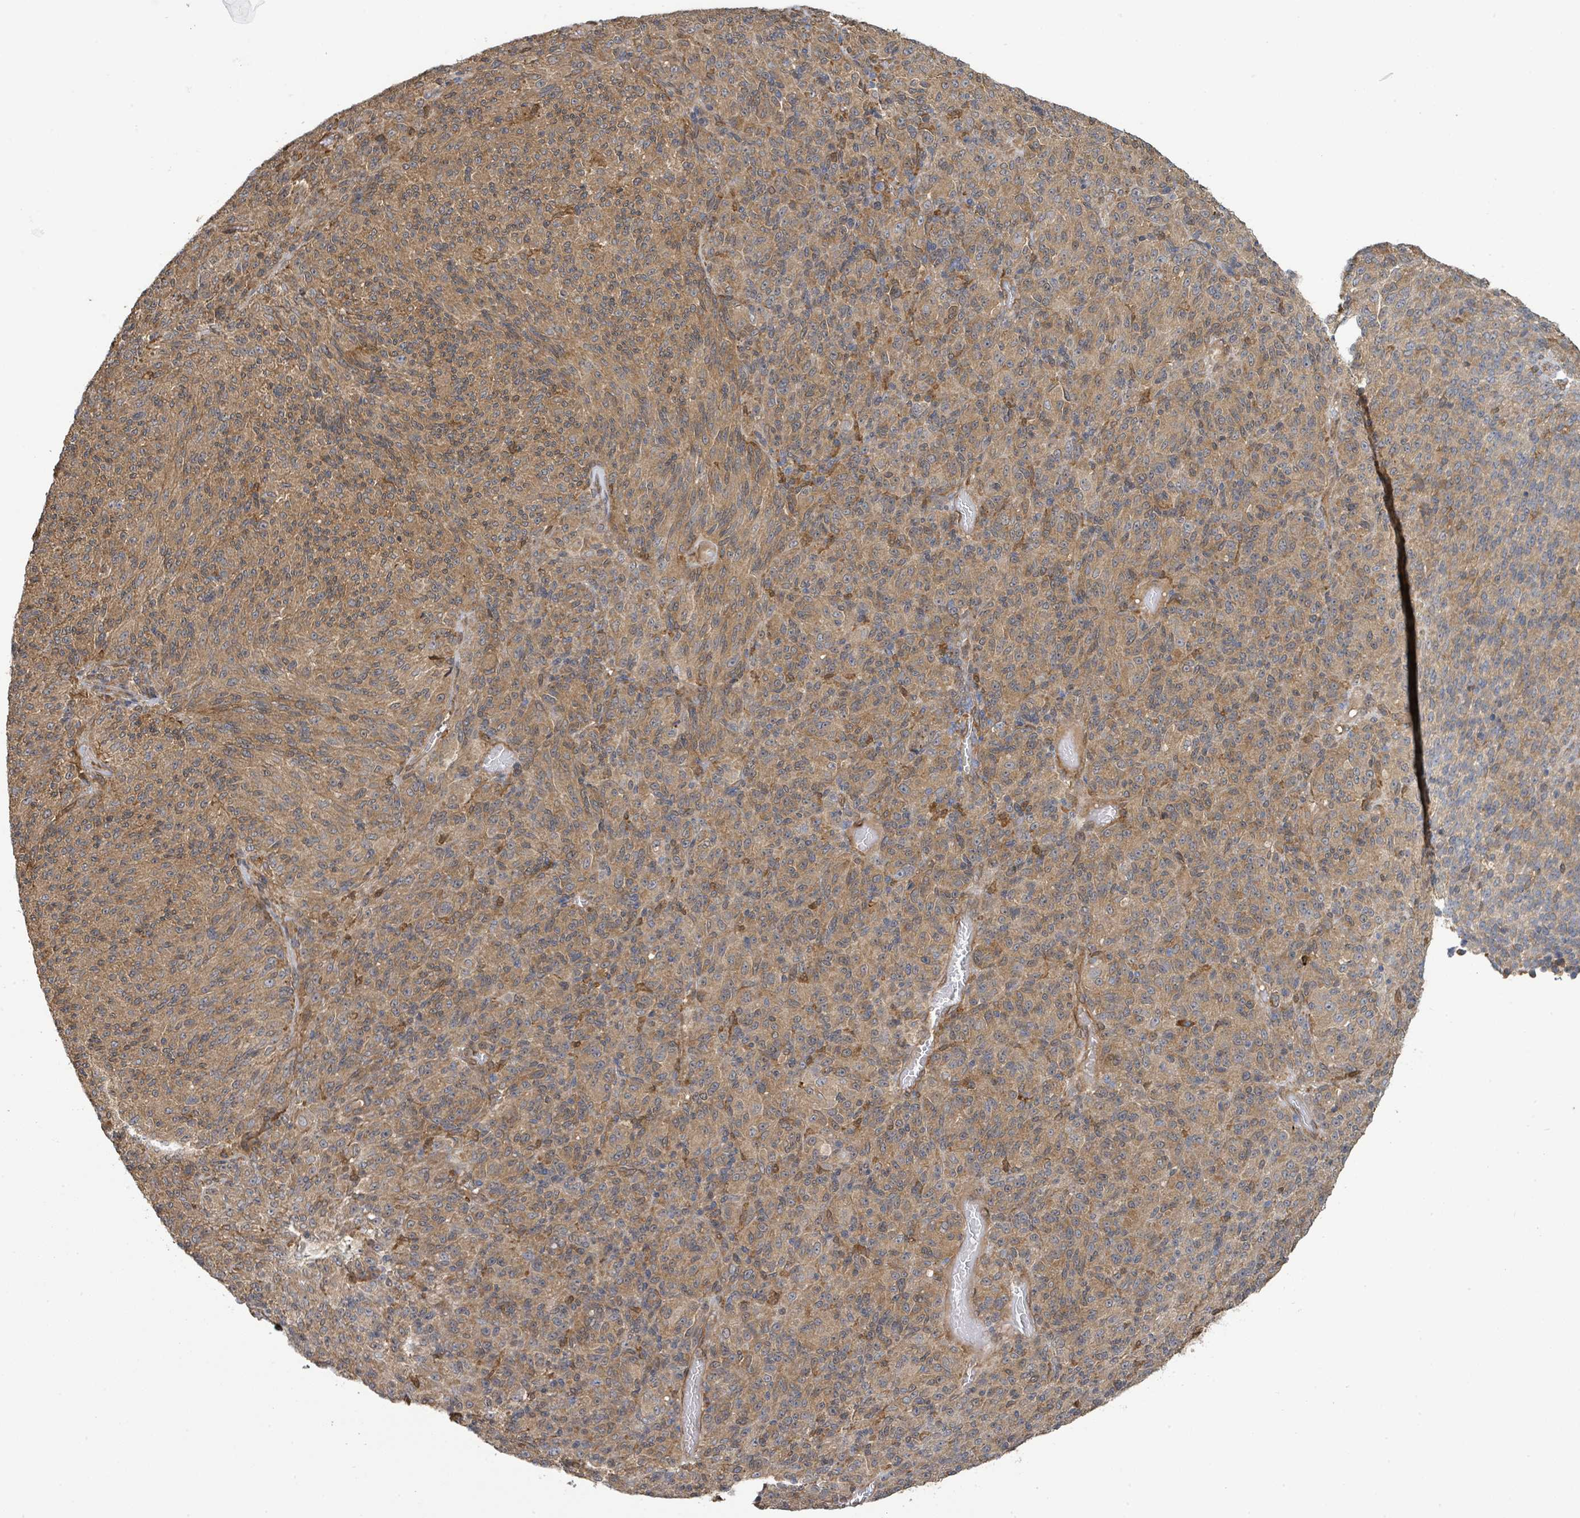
{"staining": {"intensity": "moderate", "quantity": ">75%", "location": "cytoplasmic/membranous"}, "tissue": "melanoma", "cell_type": "Tumor cells", "image_type": "cancer", "snomed": [{"axis": "morphology", "description": "Malignant melanoma, Metastatic site"}, {"axis": "topography", "description": "Brain"}], "caption": "Protein expression analysis of human malignant melanoma (metastatic site) reveals moderate cytoplasmic/membranous staining in about >75% of tumor cells.", "gene": "ARPIN", "patient": {"sex": "female", "age": 56}}